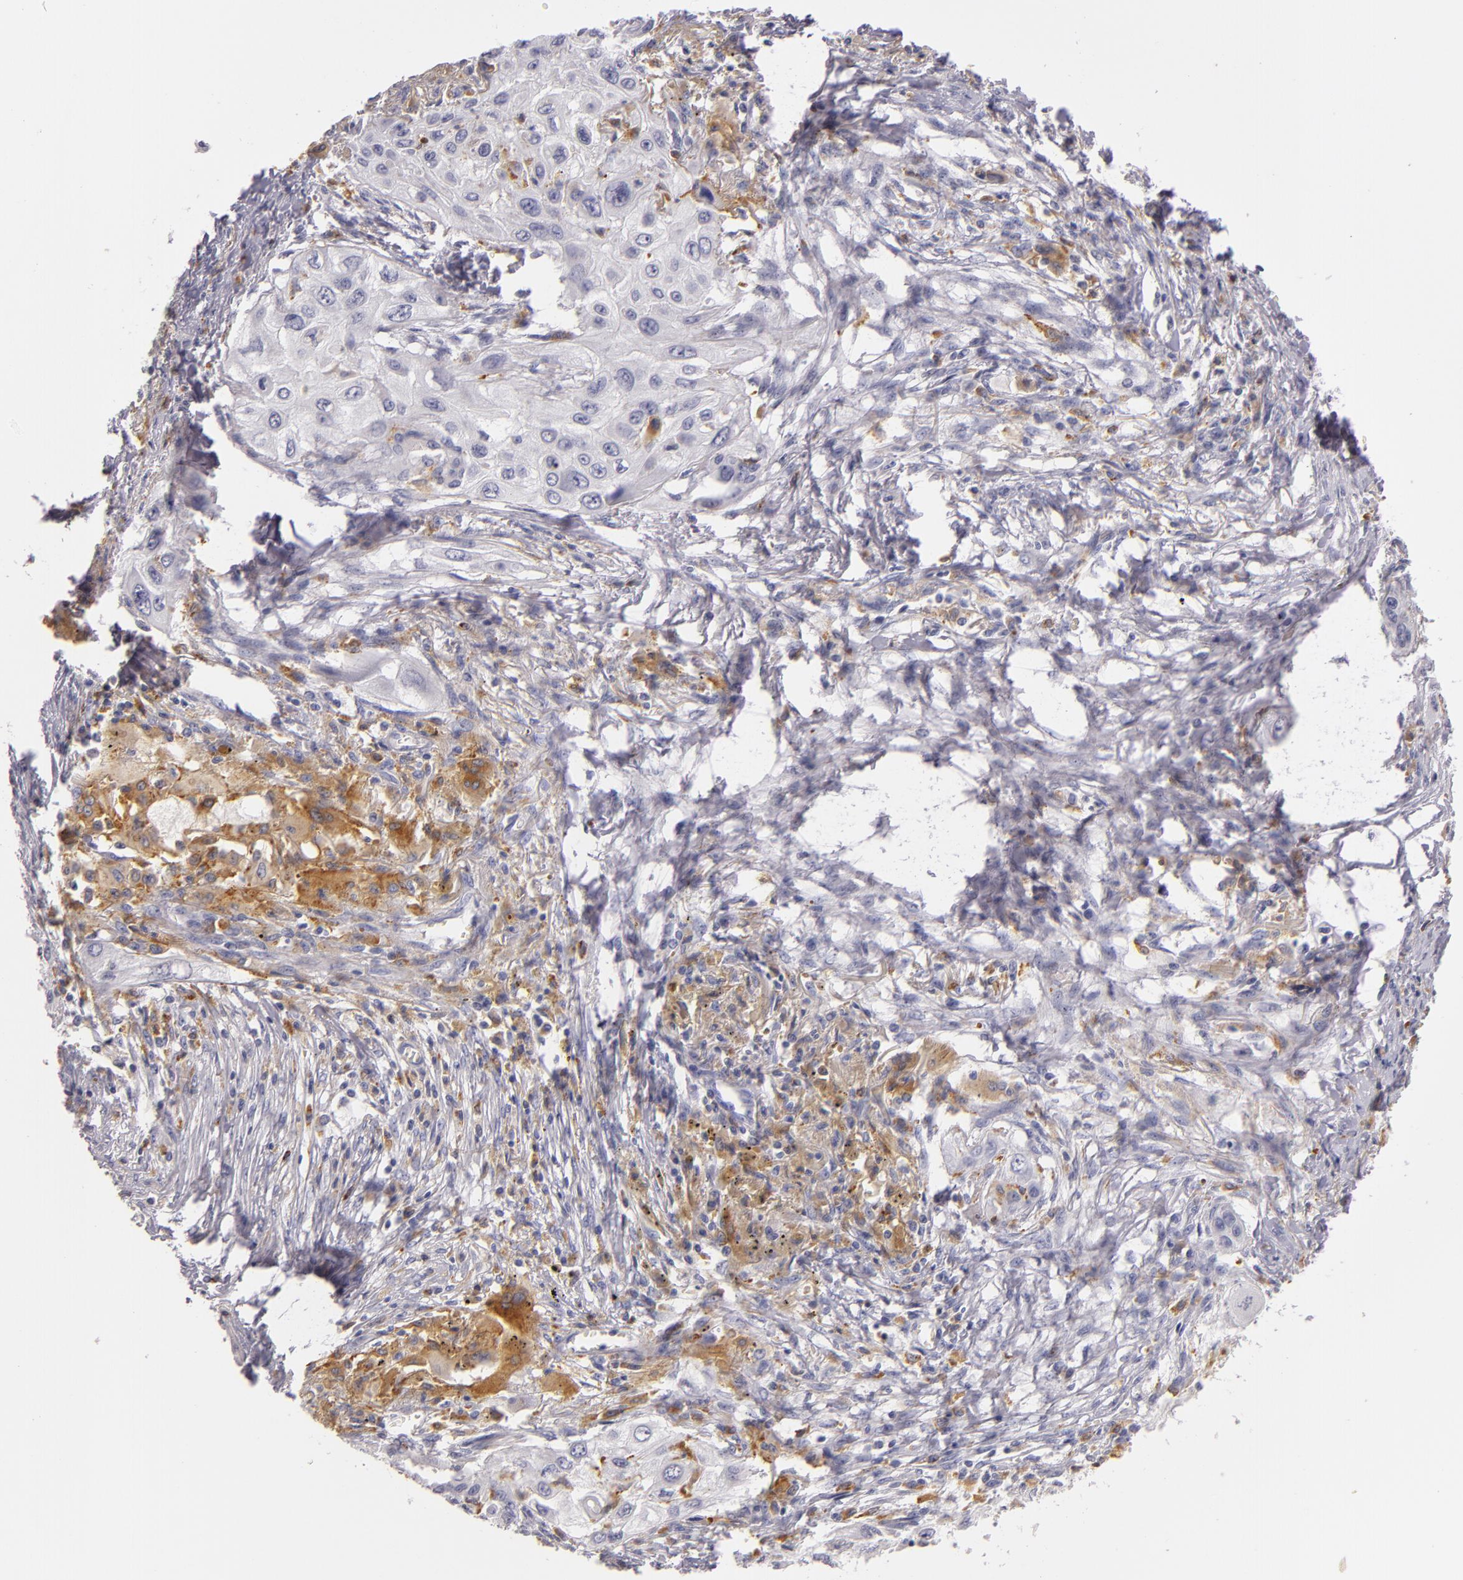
{"staining": {"intensity": "moderate", "quantity": "25%-75%", "location": "cytoplasmic/membranous"}, "tissue": "lung cancer", "cell_type": "Tumor cells", "image_type": "cancer", "snomed": [{"axis": "morphology", "description": "Squamous cell carcinoma, NOS"}, {"axis": "topography", "description": "Lung"}], "caption": "Moderate cytoplasmic/membranous positivity is present in approximately 25%-75% of tumor cells in lung cancer (squamous cell carcinoma).", "gene": "TLR8", "patient": {"sex": "male", "age": 71}}